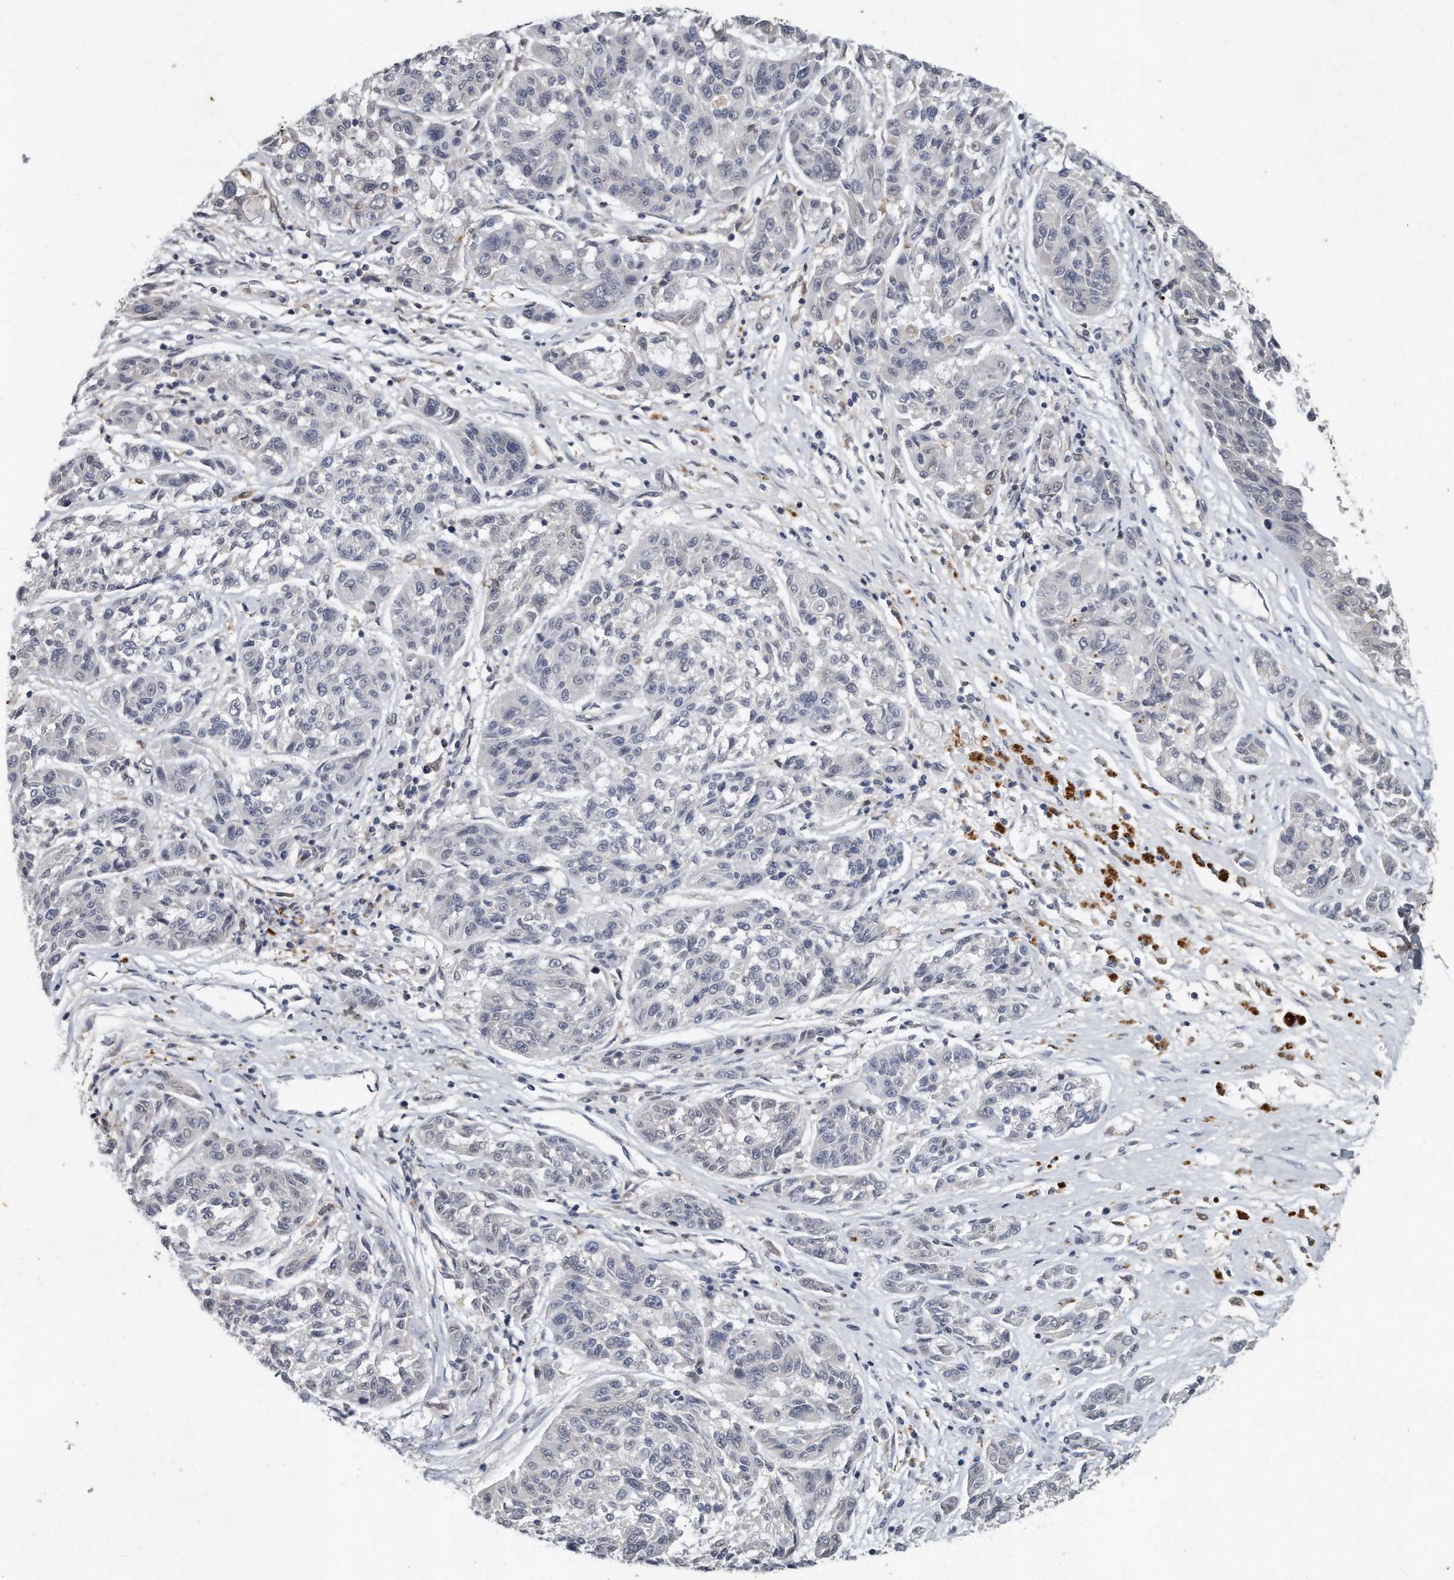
{"staining": {"intensity": "negative", "quantity": "none", "location": "none"}, "tissue": "melanoma", "cell_type": "Tumor cells", "image_type": "cancer", "snomed": [{"axis": "morphology", "description": "Malignant melanoma, NOS"}, {"axis": "topography", "description": "Skin"}], "caption": "This is a histopathology image of immunohistochemistry (IHC) staining of melanoma, which shows no positivity in tumor cells. (DAB (3,3'-diaminobenzidine) immunohistochemistry (IHC) visualized using brightfield microscopy, high magnification).", "gene": "CAMK1", "patient": {"sex": "male", "age": 53}}